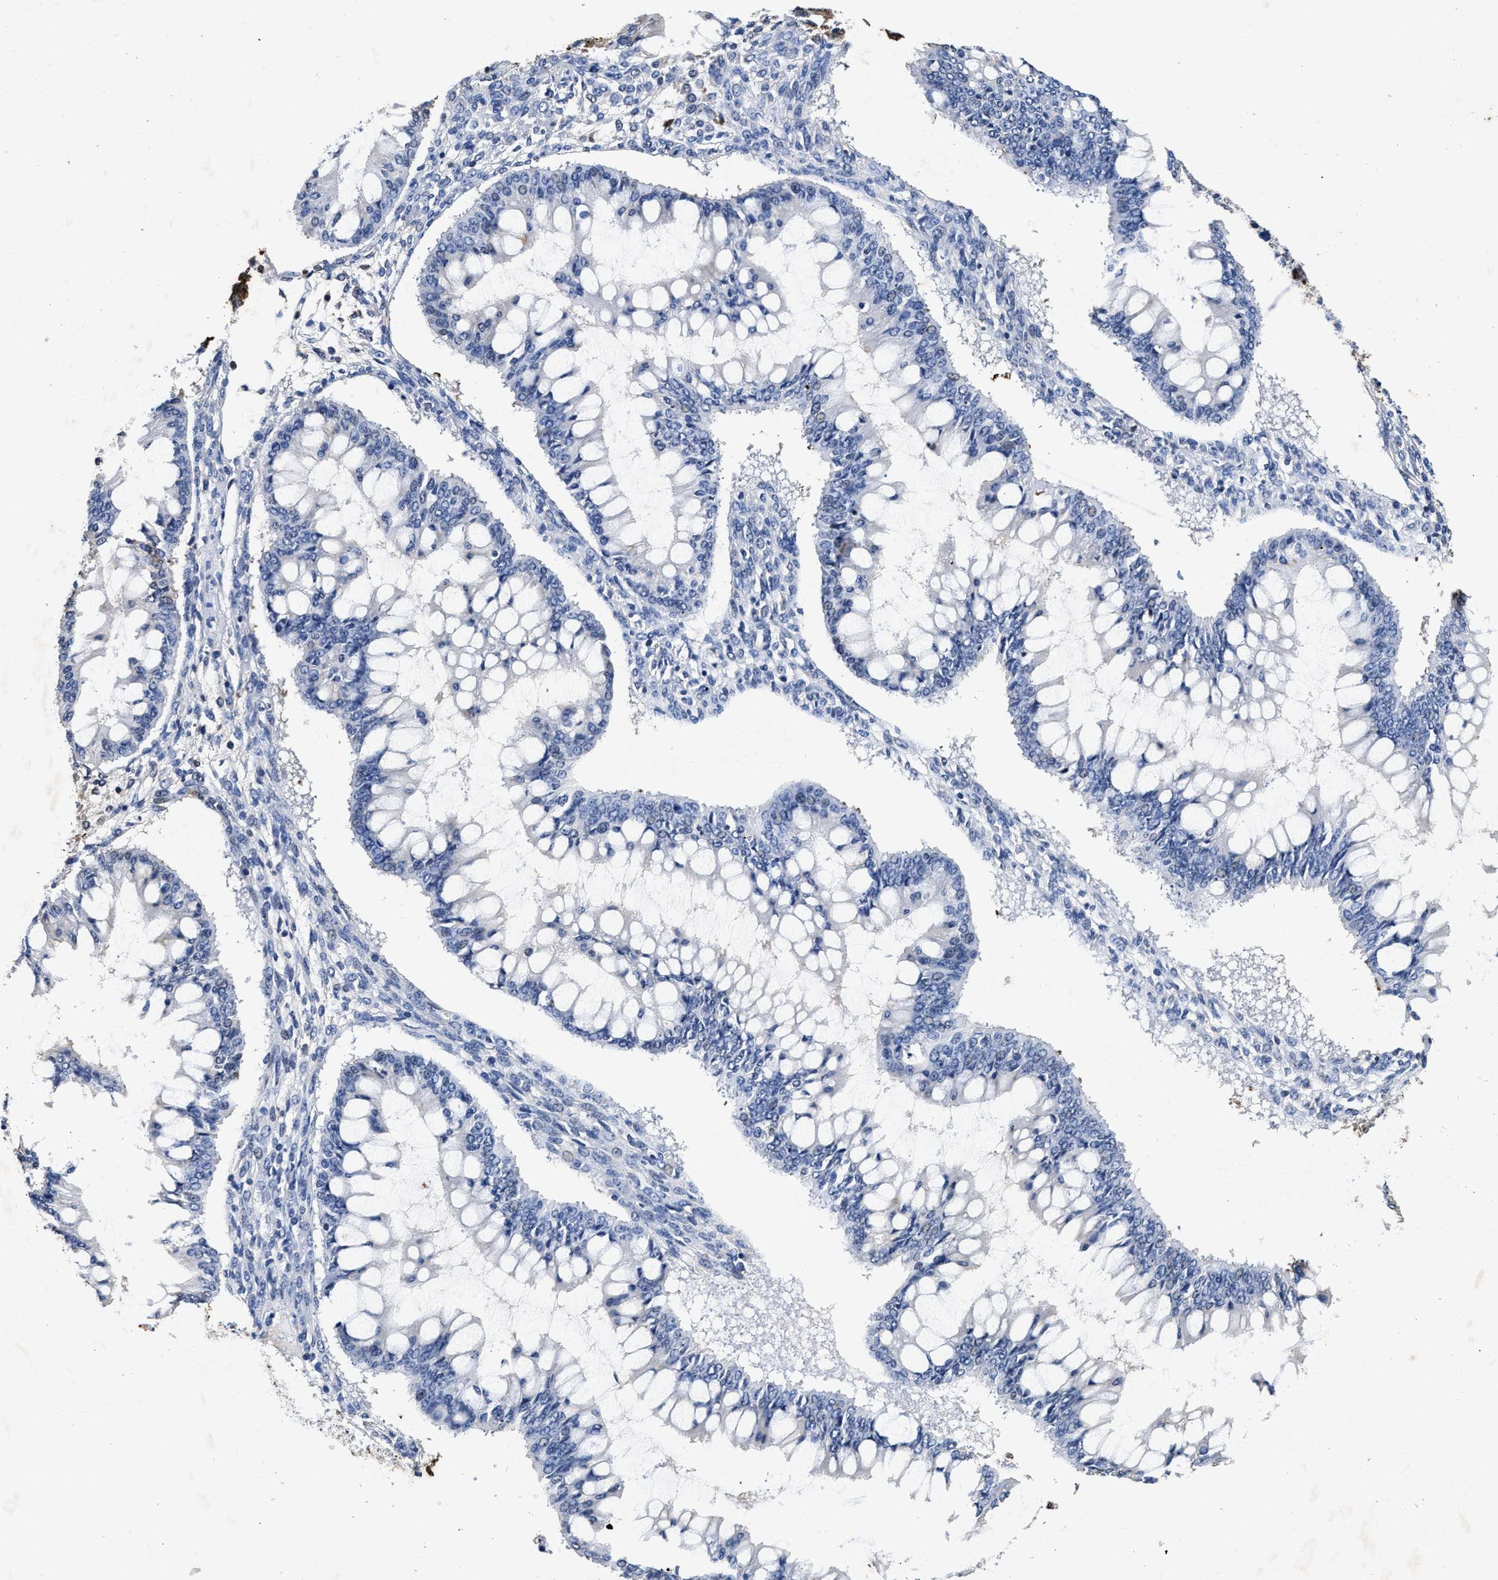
{"staining": {"intensity": "negative", "quantity": "none", "location": "none"}, "tissue": "ovarian cancer", "cell_type": "Tumor cells", "image_type": "cancer", "snomed": [{"axis": "morphology", "description": "Cystadenocarcinoma, mucinous, NOS"}, {"axis": "topography", "description": "Ovary"}], "caption": "Image shows no protein positivity in tumor cells of ovarian cancer (mucinous cystadenocarcinoma) tissue. (DAB (3,3'-diaminobenzidine) immunohistochemistry visualized using brightfield microscopy, high magnification).", "gene": "LTB4R2", "patient": {"sex": "female", "age": 73}}